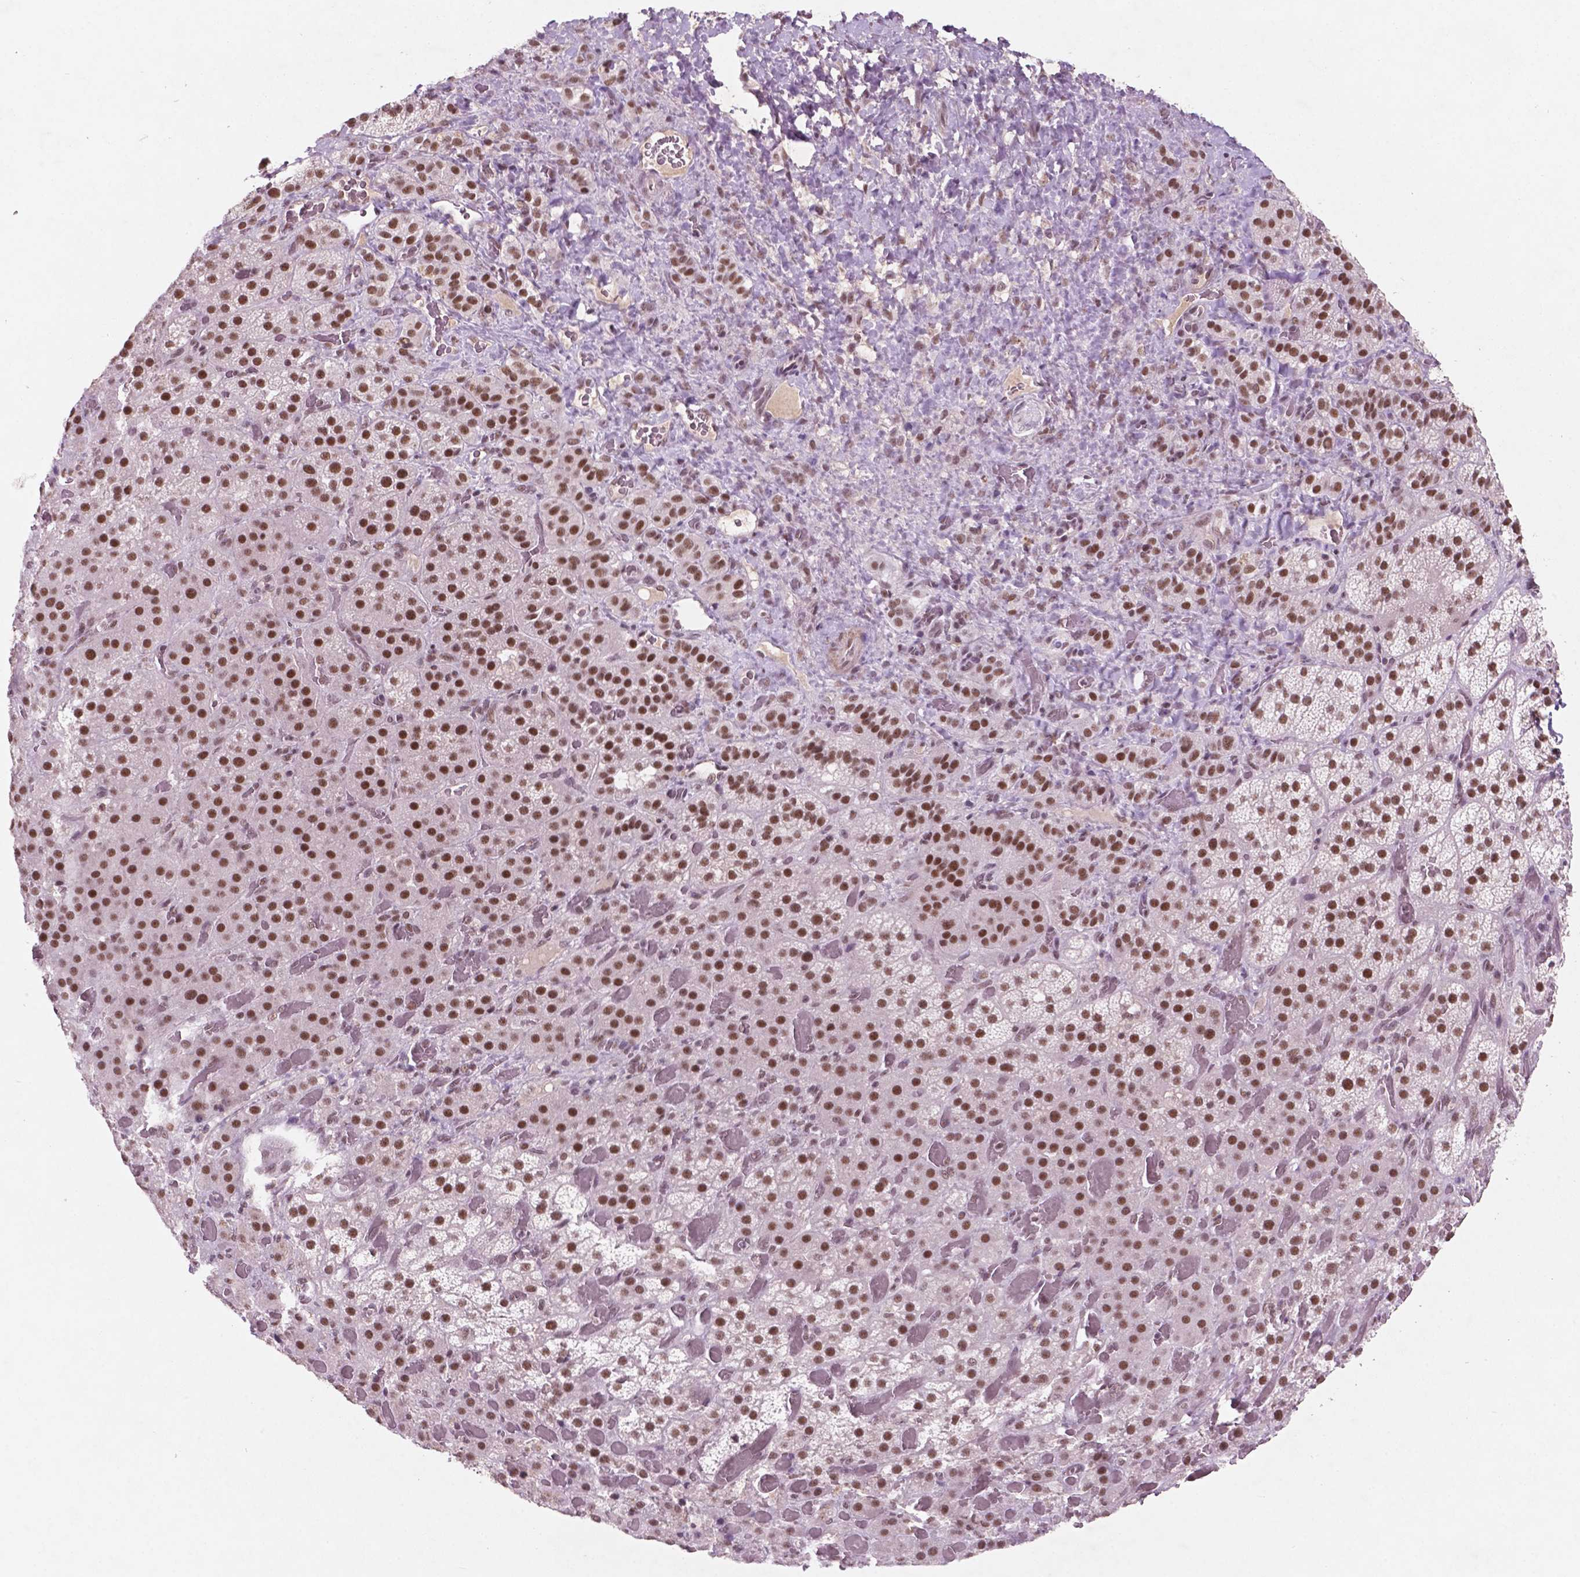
{"staining": {"intensity": "moderate", "quantity": ">75%", "location": "nuclear"}, "tissue": "adrenal gland", "cell_type": "Glandular cells", "image_type": "normal", "snomed": [{"axis": "morphology", "description": "Normal tissue, NOS"}, {"axis": "topography", "description": "Adrenal gland"}], "caption": "The immunohistochemical stain labels moderate nuclear expression in glandular cells of benign adrenal gland.", "gene": "CTR9", "patient": {"sex": "male", "age": 57}}